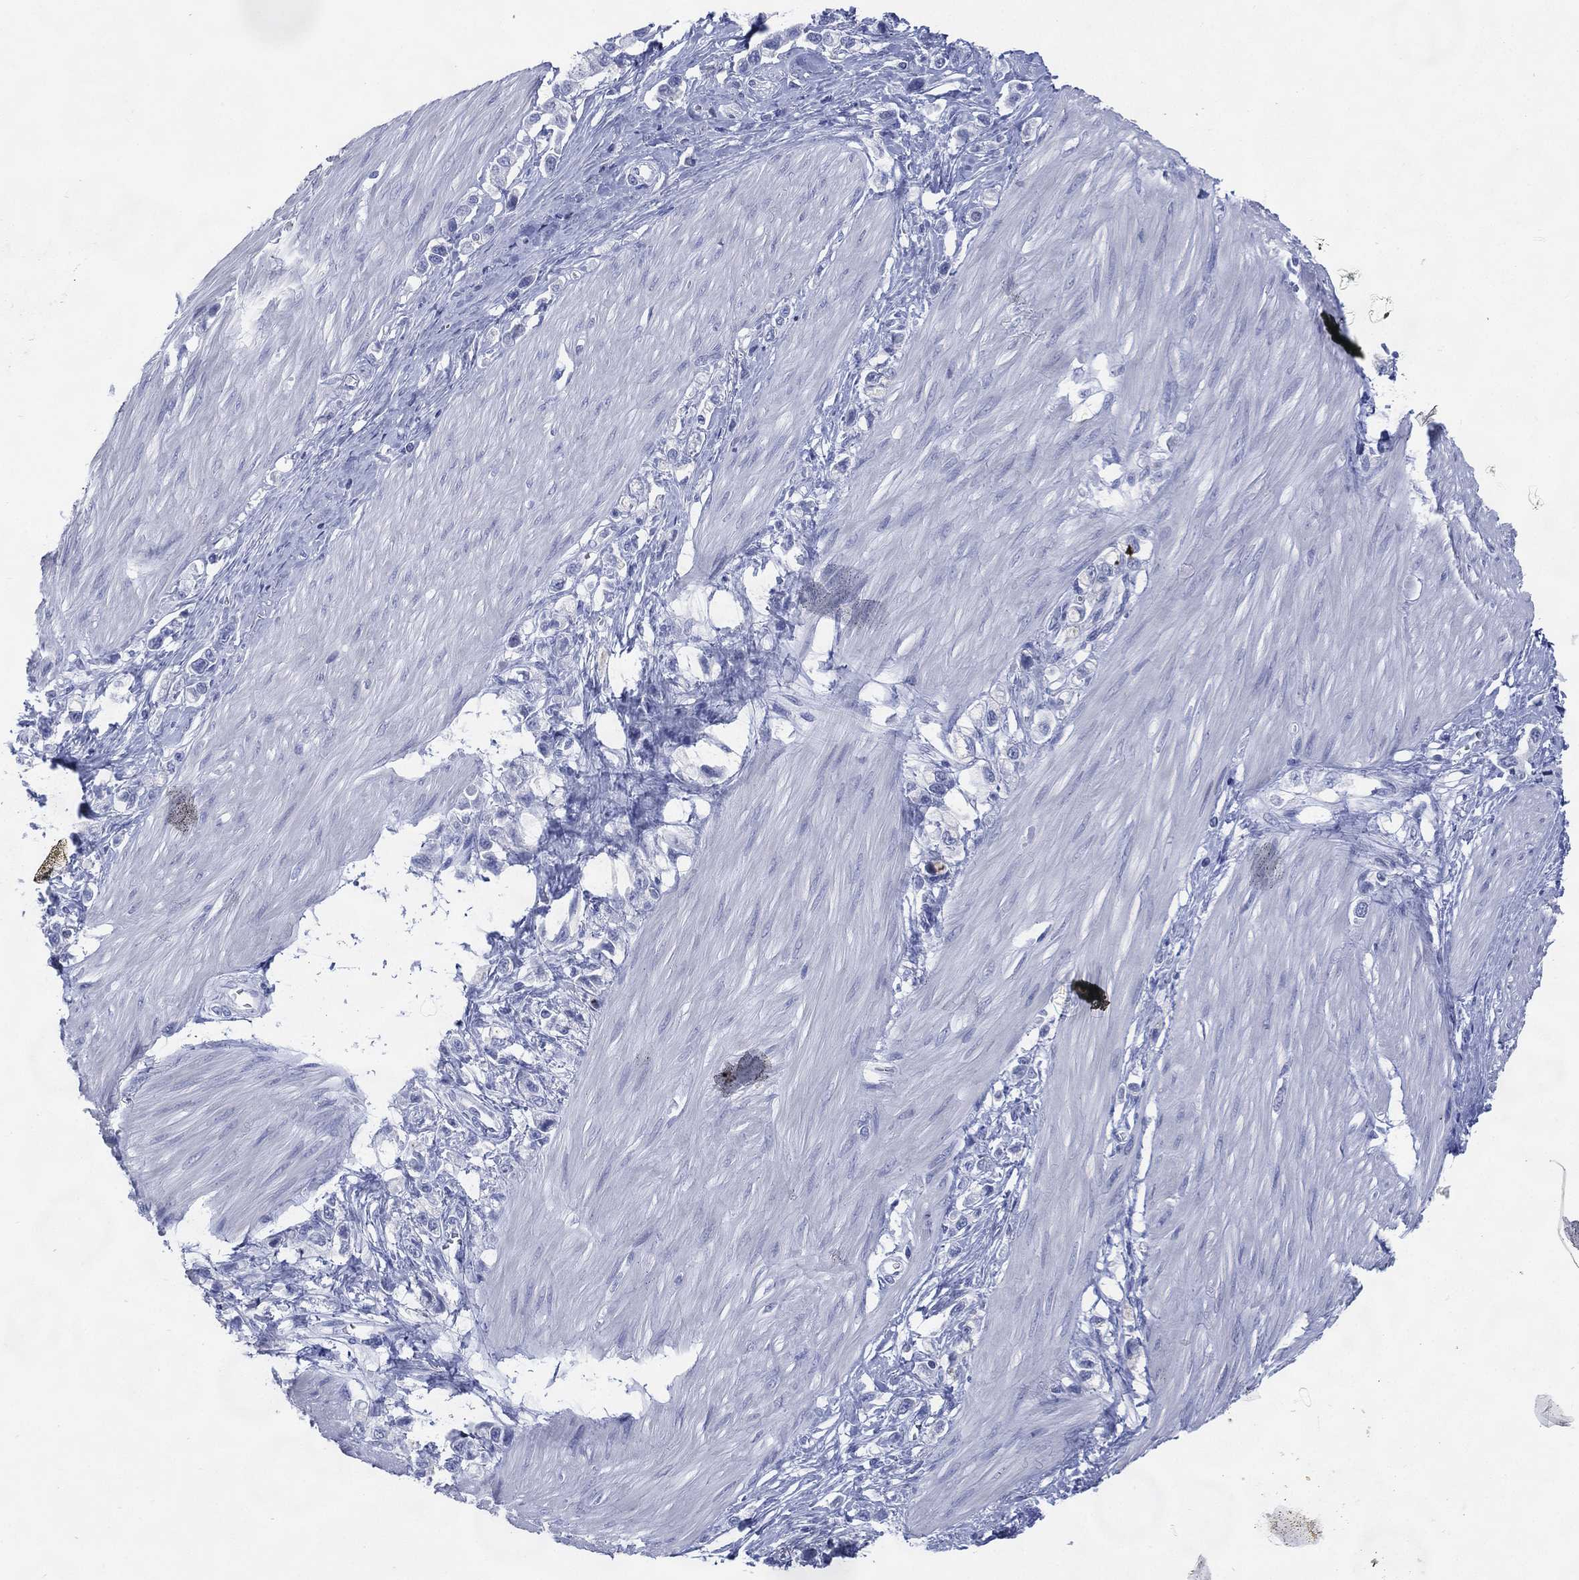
{"staining": {"intensity": "negative", "quantity": "none", "location": "none"}, "tissue": "stomach cancer", "cell_type": "Tumor cells", "image_type": "cancer", "snomed": [{"axis": "morphology", "description": "Normal tissue, NOS"}, {"axis": "morphology", "description": "Adenocarcinoma, NOS"}, {"axis": "morphology", "description": "Adenocarcinoma, High grade"}, {"axis": "topography", "description": "Stomach, upper"}, {"axis": "topography", "description": "Stomach"}], "caption": "Adenocarcinoma (stomach) was stained to show a protein in brown. There is no significant expression in tumor cells.", "gene": "TMEM247", "patient": {"sex": "female", "age": 65}}